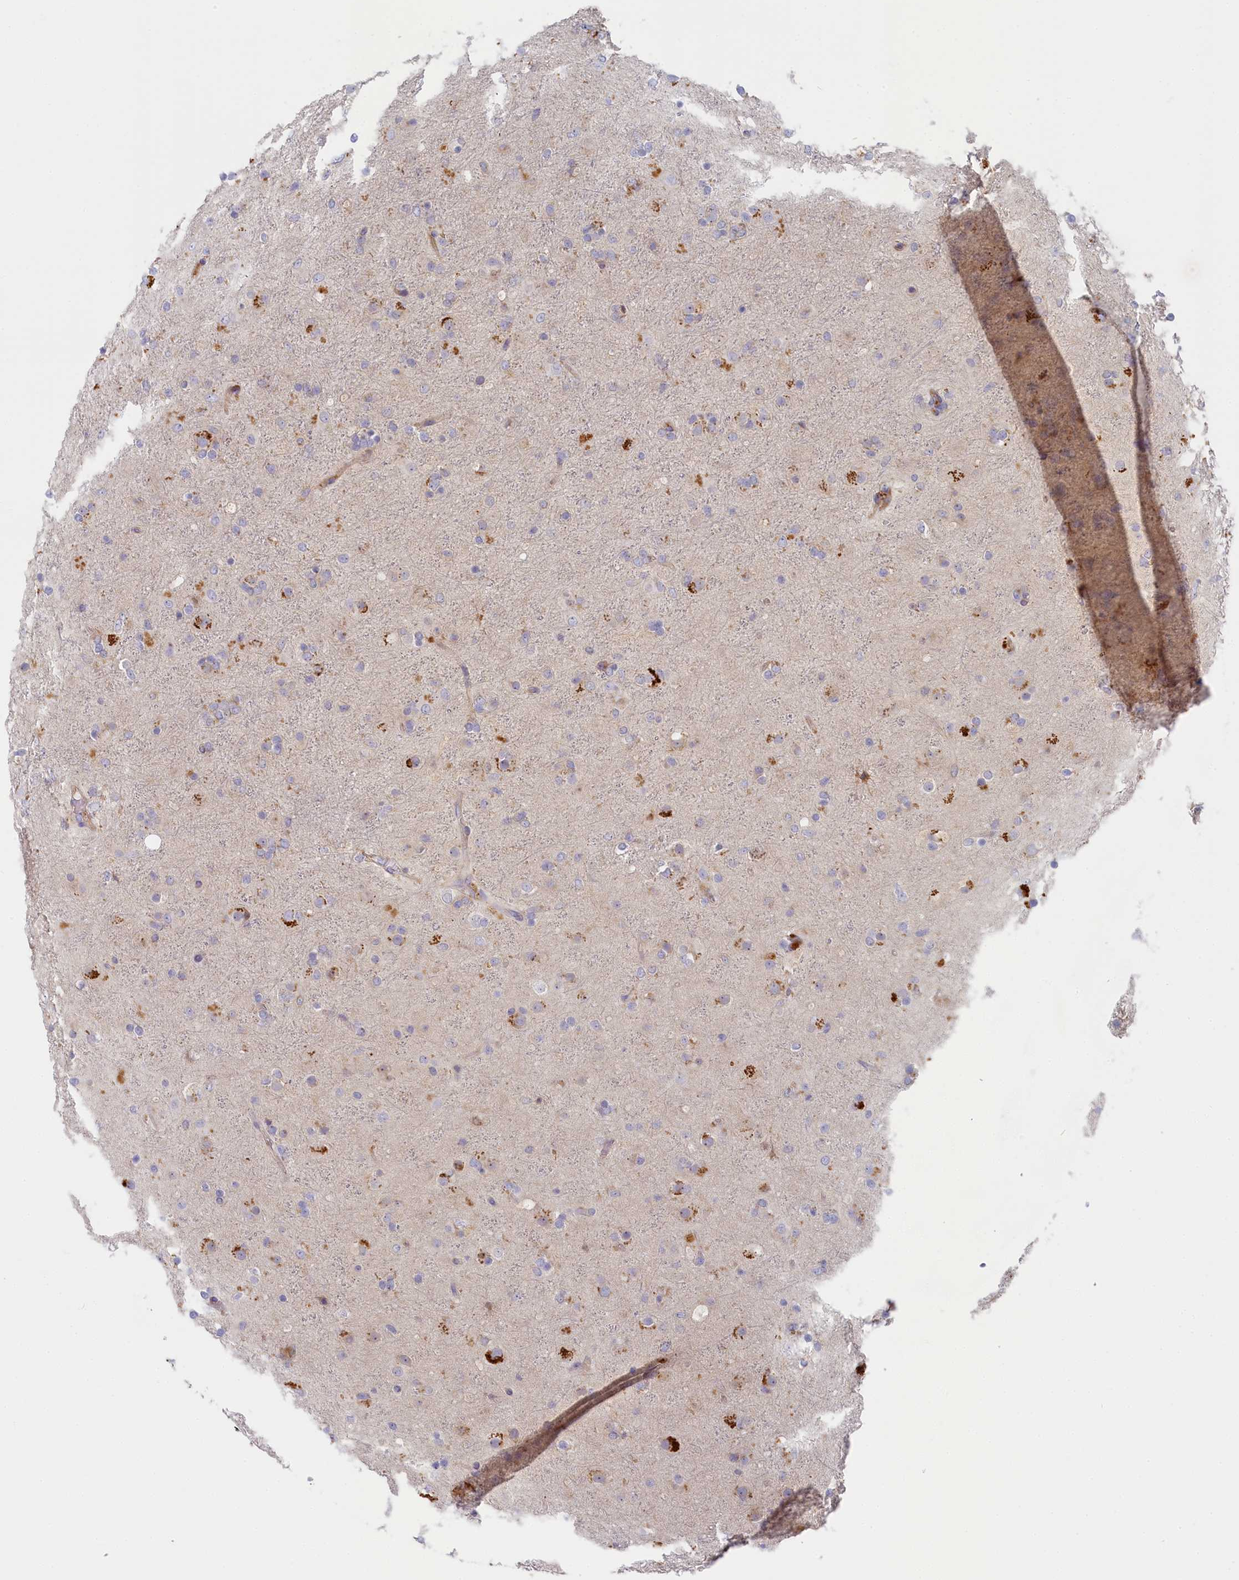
{"staining": {"intensity": "negative", "quantity": "none", "location": "none"}, "tissue": "glioma", "cell_type": "Tumor cells", "image_type": "cancer", "snomed": [{"axis": "morphology", "description": "Glioma, malignant, Low grade"}, {"axis": "topography", "description": "Brain"}], "caption": "An image of human glioma is negative for staining in tumor cells.", "gene": "STX16", "patient": {"sex": "male", "age": 65}}